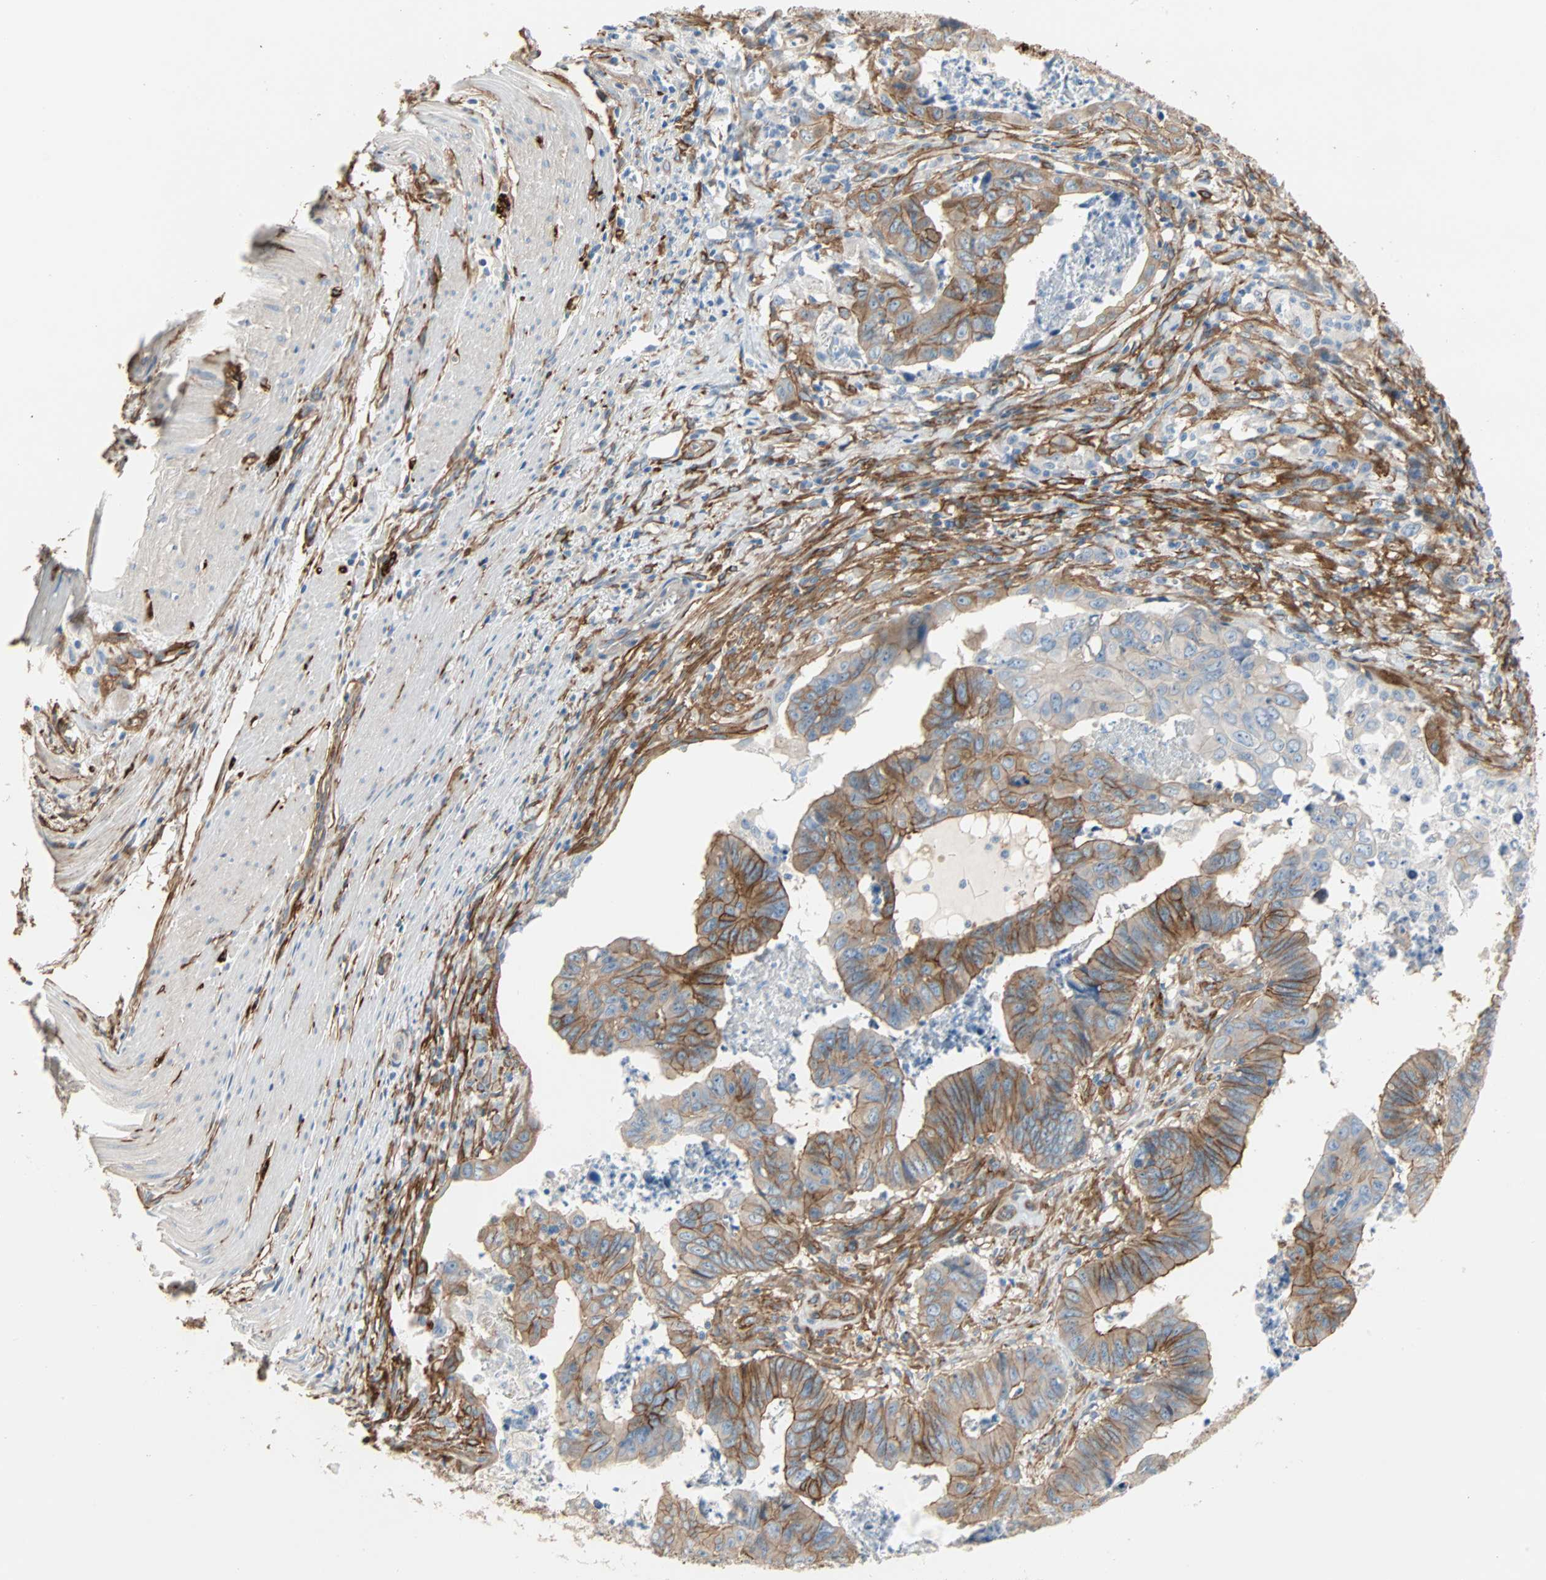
{"staining": {"intensity": "strong", "quantity": ">75%", "location": "cytoplasmic/membranous"}, "tissue": "stomach cancer", "cell_type": "Tumor cells", "image_type": "cancer", "snomed": [{"axis": "morphology", "description": "Adenocarcinoma, NOS"}, {"axis": "topography", "description": "Stomach, lower"}], "caption": "Tumor cells reveal high levels of strong cytoplasmic/membranous expression in about >75% of cells in human stomach adenocarcinoma.", "gene": "EPB41L2", "patient": {"sex": "male", "age": 77}}